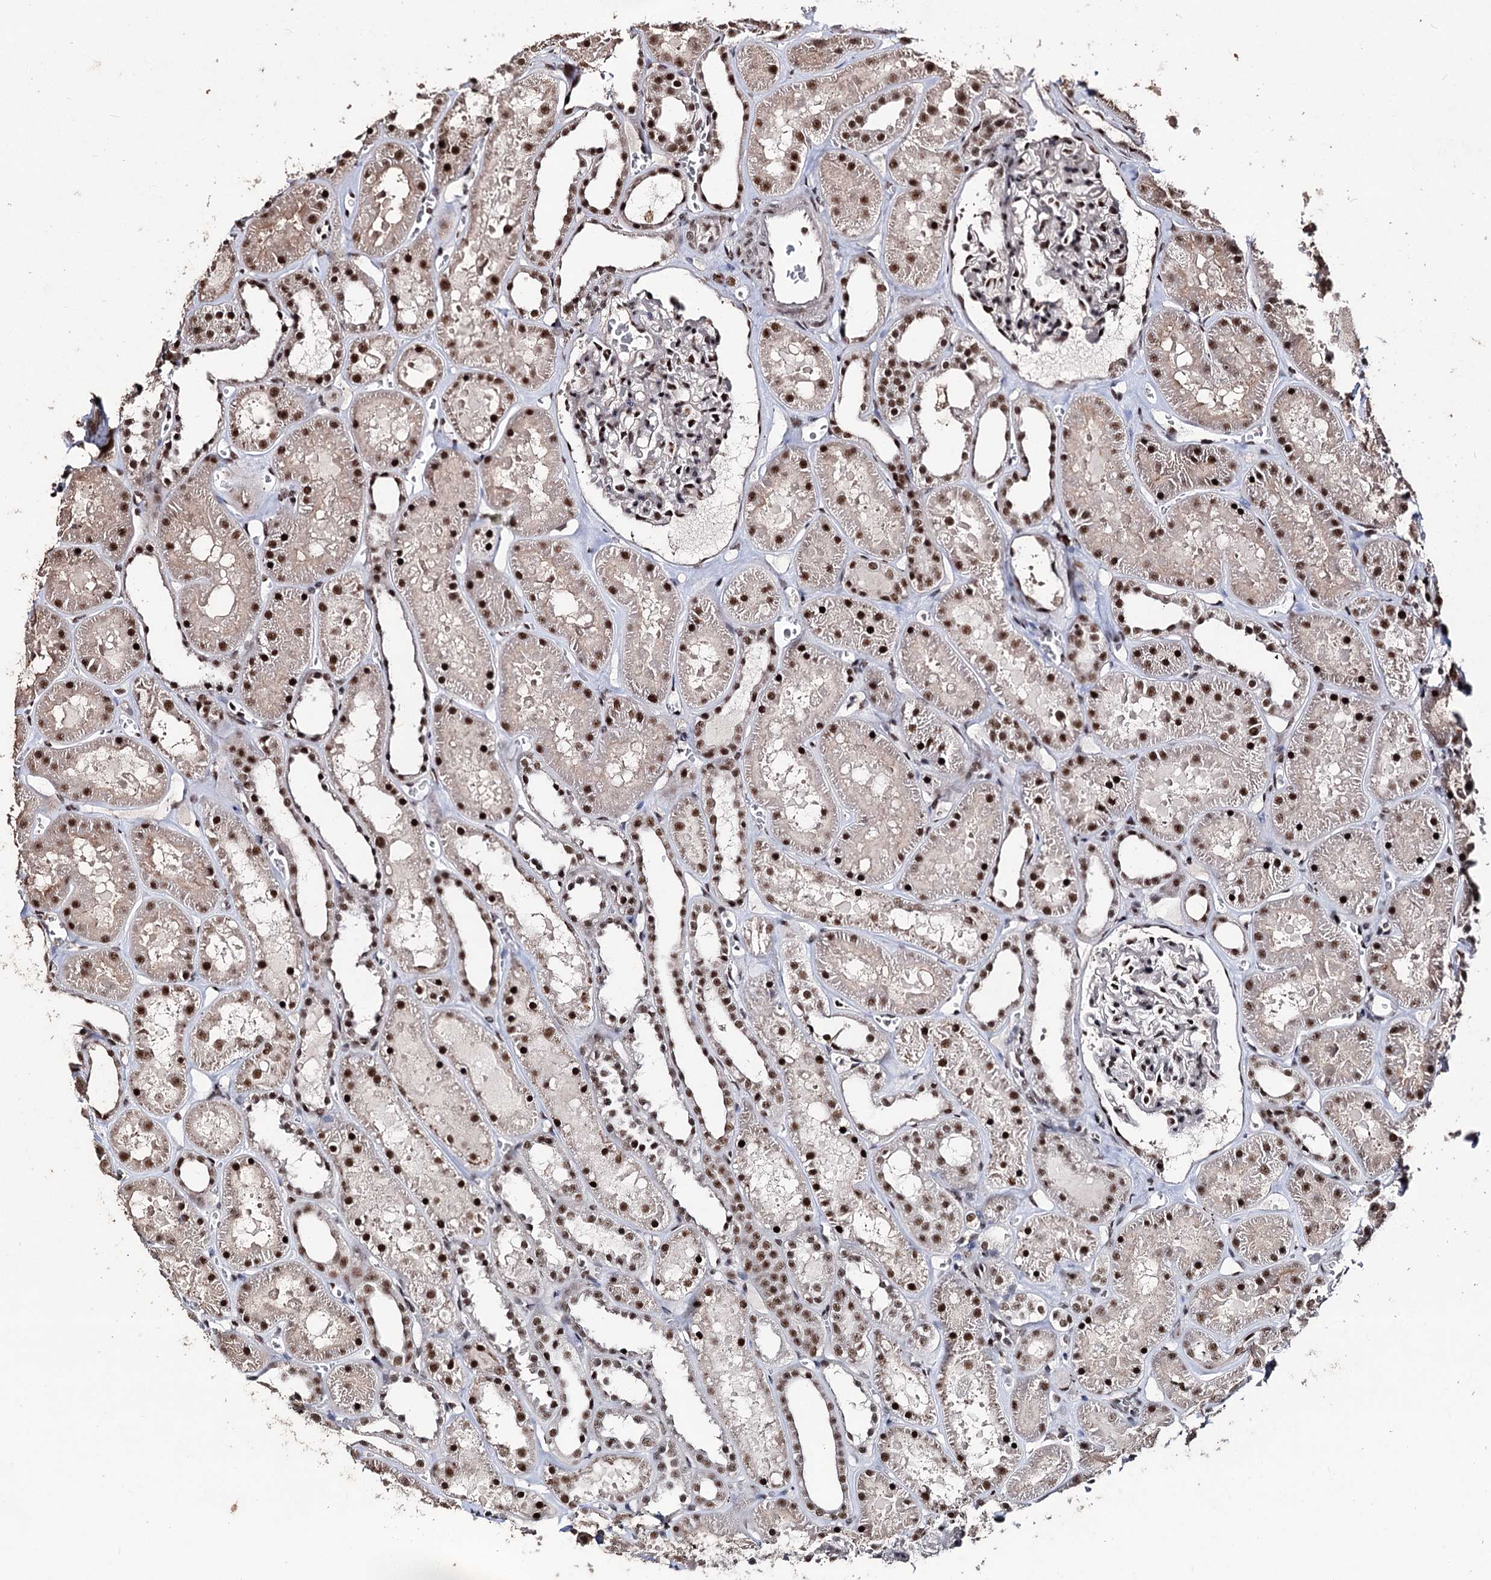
{"staining": {"intensity": "moderate", "quantity": "25%-75%", "location": "nuclear"}, "tissue": "kidney", "cell_type": "Cells in glomeruli", "image_type": "normal", "snomed": [{"axis": "morphology", "description": "Normal tissue, NOS"}, {"axis": "topography", "description": "Kidney"}], "caption": "Immunohistochemical staining of benign human kidney exhibits 25%-75% levels of moderate nuclear protein expression in about 25%-75% of cells in glomeruli. The staining was performed using DAB to visualize the protein expression in brown, while the nuclei were stained in blue with hematoxylin (Magnification: 20x).", "gene": "U2SURP", "patient": {"sex": "female", "age": 41}}